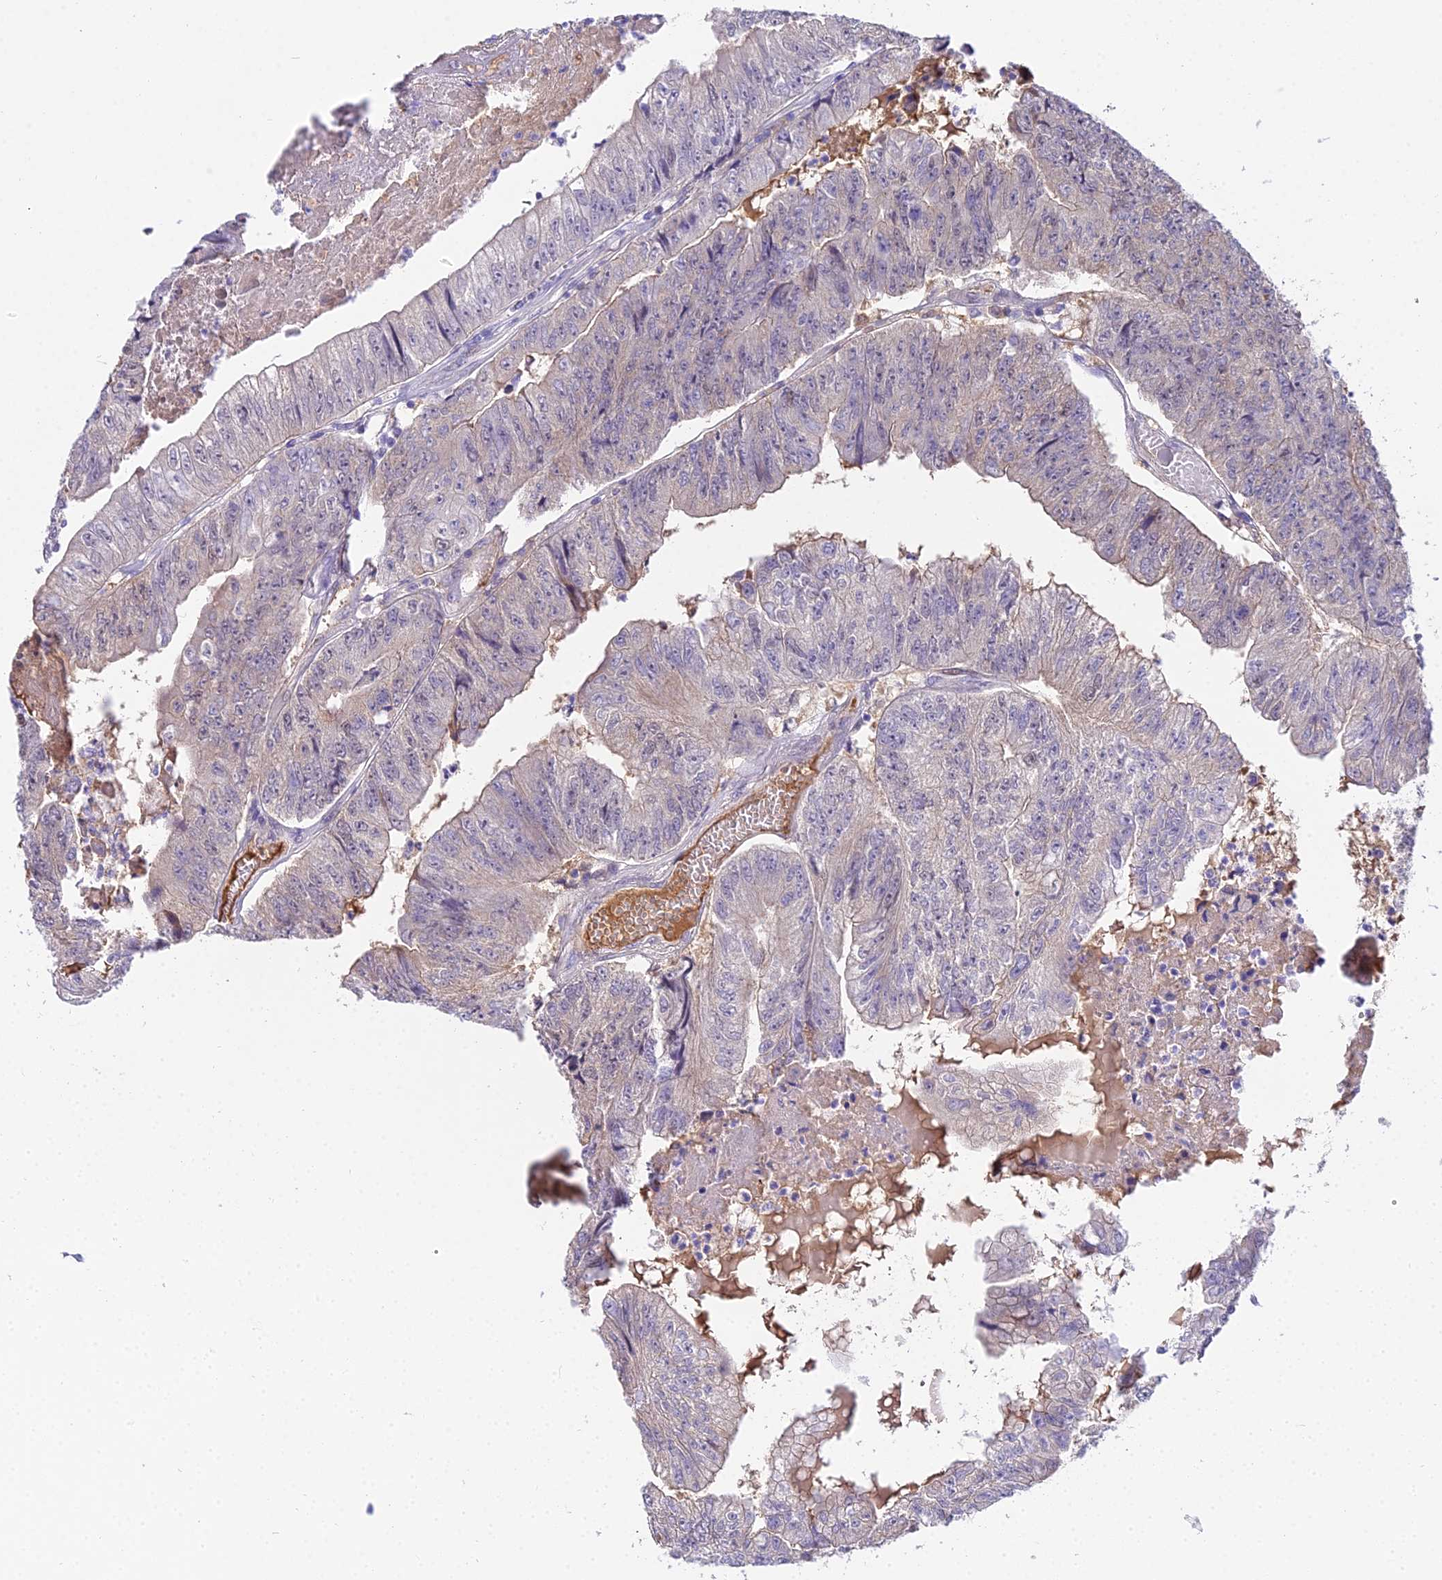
{"staining": {"intensity": "weak", "quantity": "<25%", "location": "nuclear"}, "tissue": "colorectal cancer", "cell_type": "Tumor cells", "image_type": "cancer", "snomed": [{"axis": "morphology", "description": "Adenocarcinoma, NOS"}, {"axis": "topography", "description": "Colon"}], "caption": "Immunohistochemistry photomicrograph of colorectal cancer (adenocarcinoma) stained for a protein (brown), which shows no staining in tumor cells.", "gene": "MAT2A", "patient": {"sex": "female", "age": 67}}